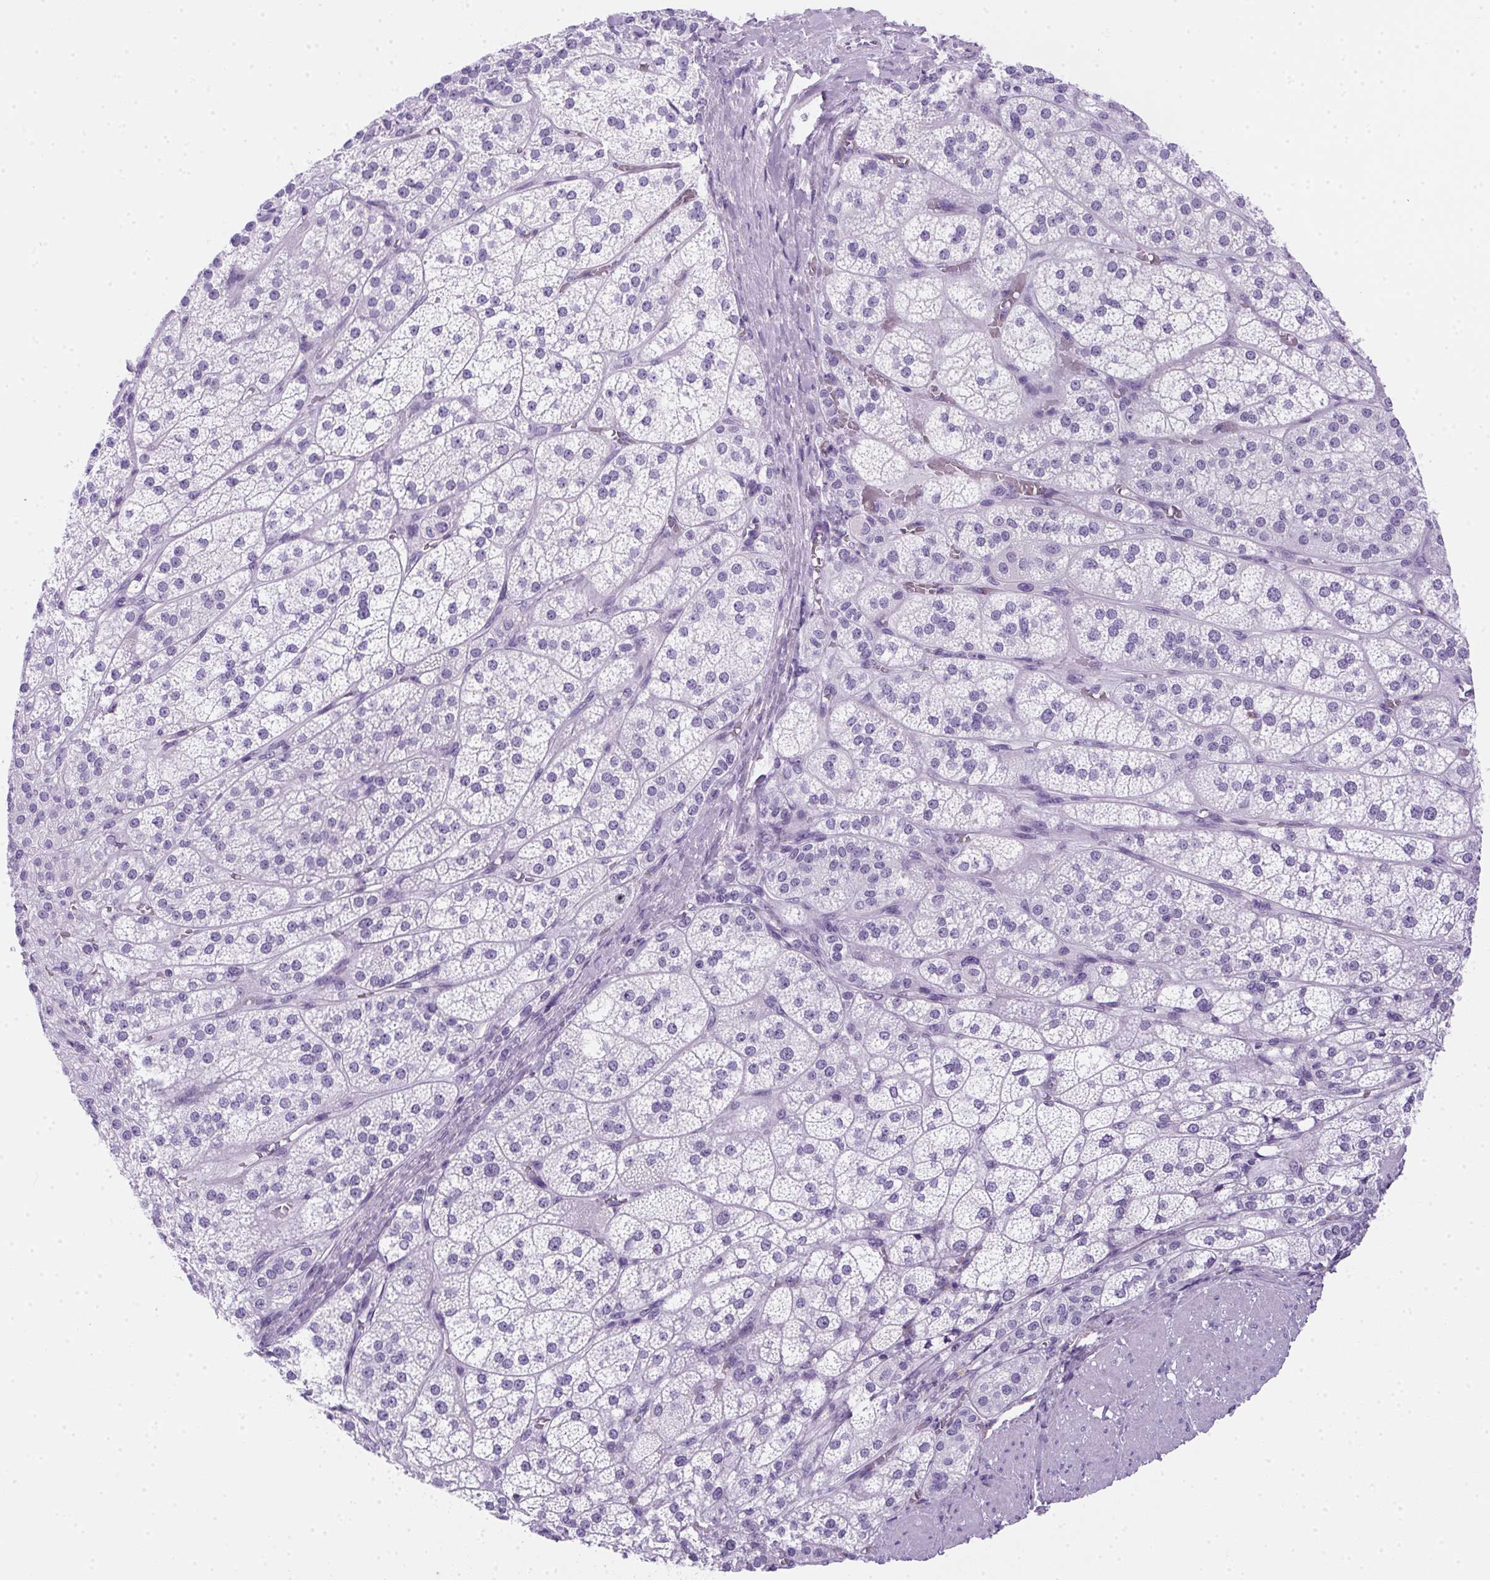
{"staining": {"intensity": "negative", "quantity": "none", "location": "none"}, "tissue": "adrenal gland", "cell_type": "Glandular cells", "image_type": "normal", "snomed": [{"axis": "morphology", "description": "Normal tissue, NOS"}, {"axis": "topography", "description": "Adrenal gland"}], "caption": "A high-resolution histopathology image shows immunohistochemistry (IHC) staining of benign adrenal gland, which demonstrates no significant positivity in glandular cells.", "gene": "SPACA5B", "patient": {"sex": "female", "age": 60}}